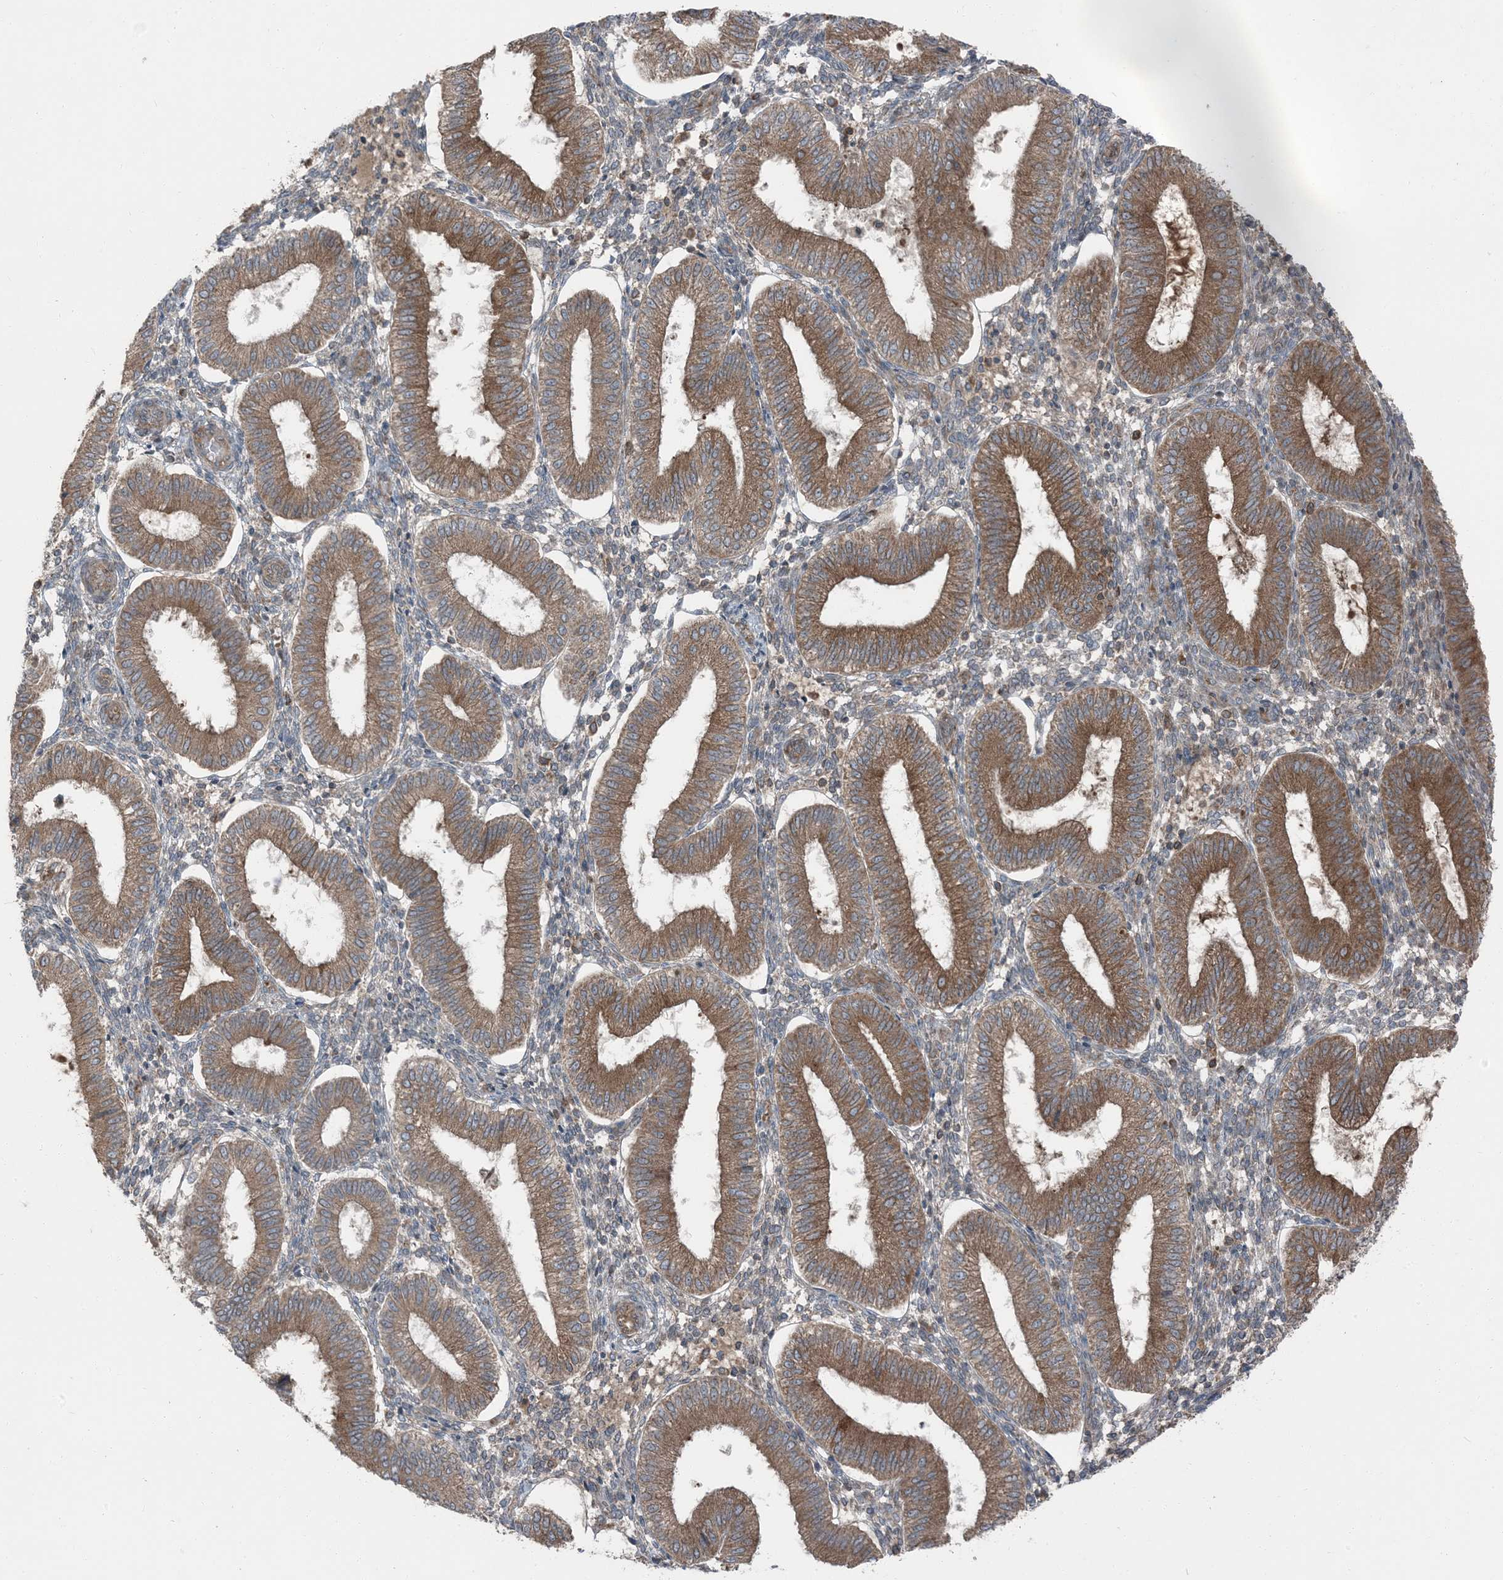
{"staining": {"intensity": "negative", "quantity": "none", "location": "none"}, "tissue": "endometrium", "cell_type": "Cells in endometrial stroma", "image_type": "normal", "snomed": [{"axis": "morphology", "description": "Normal tissue, NOS"}, {"axis": "topography", "description": "Endometrium"}], "caption": "An immunohistochemistry (IHC) micrograph of benign endometrium is shown. There is no staining in cells in endometrial stroma of endometrium.", "gene": "RAB3GAP1", "patient": {"sex": "female", "age": 39}}